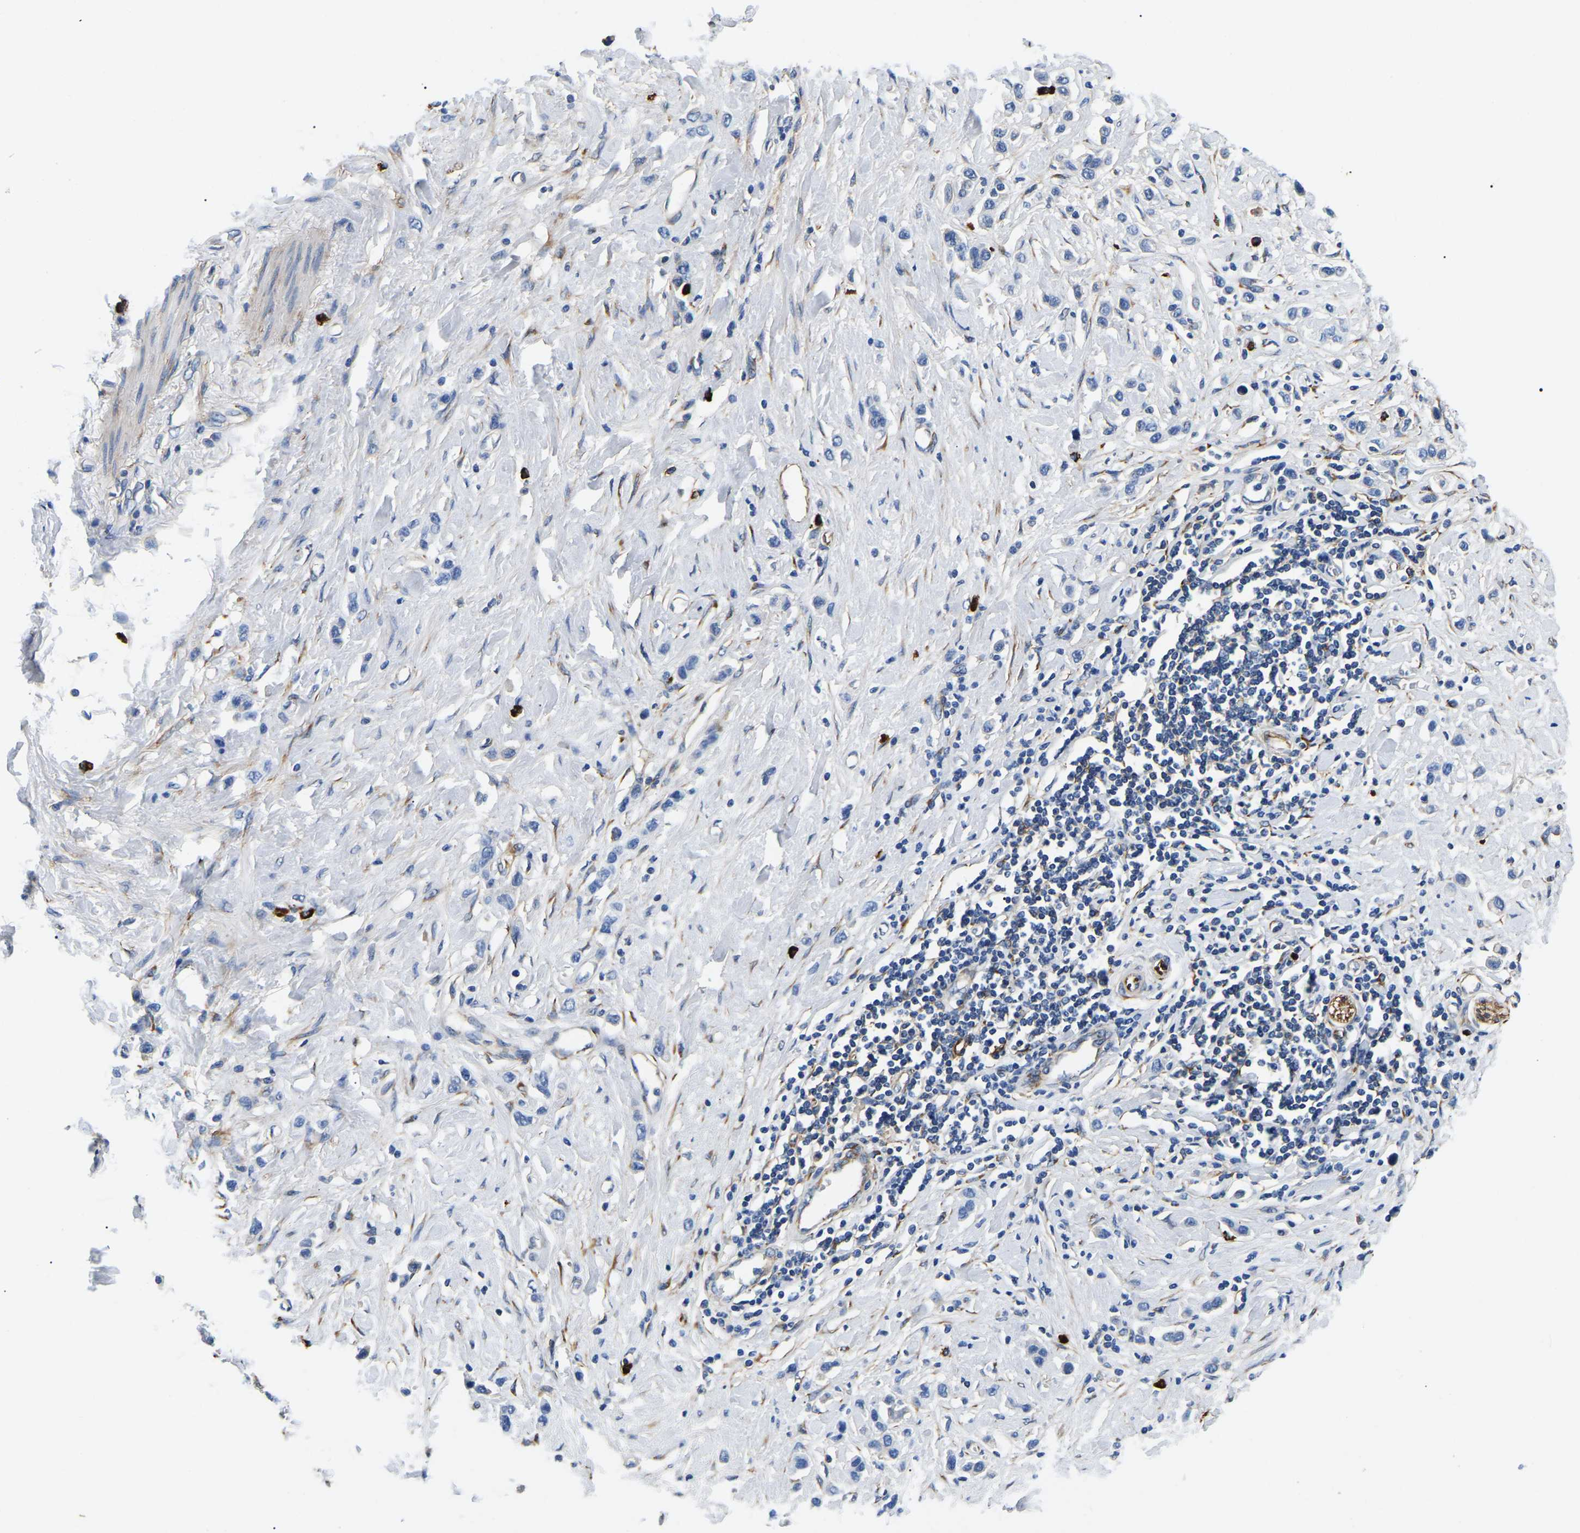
{"staining": {"intensity": "negative", "quantity": "none", "location": "none"}, "tissue": "stomach cancer", "cell_type": "Tumor cells", "image_type": "cancer", "snomed": [{"axis": "morphology", "description": "Adenocarcinoma, NOS"}, {"axis": "topography", "description": "Stomach"}], "caption": "DAB immunohistochemical staining of stomach cancer displays no significant expression in tumor cells. (DAB immunohistochemistry (IHC), high magnification).", "gene": "DUSP8", "patient": {"sex": "female", "age": 65}}